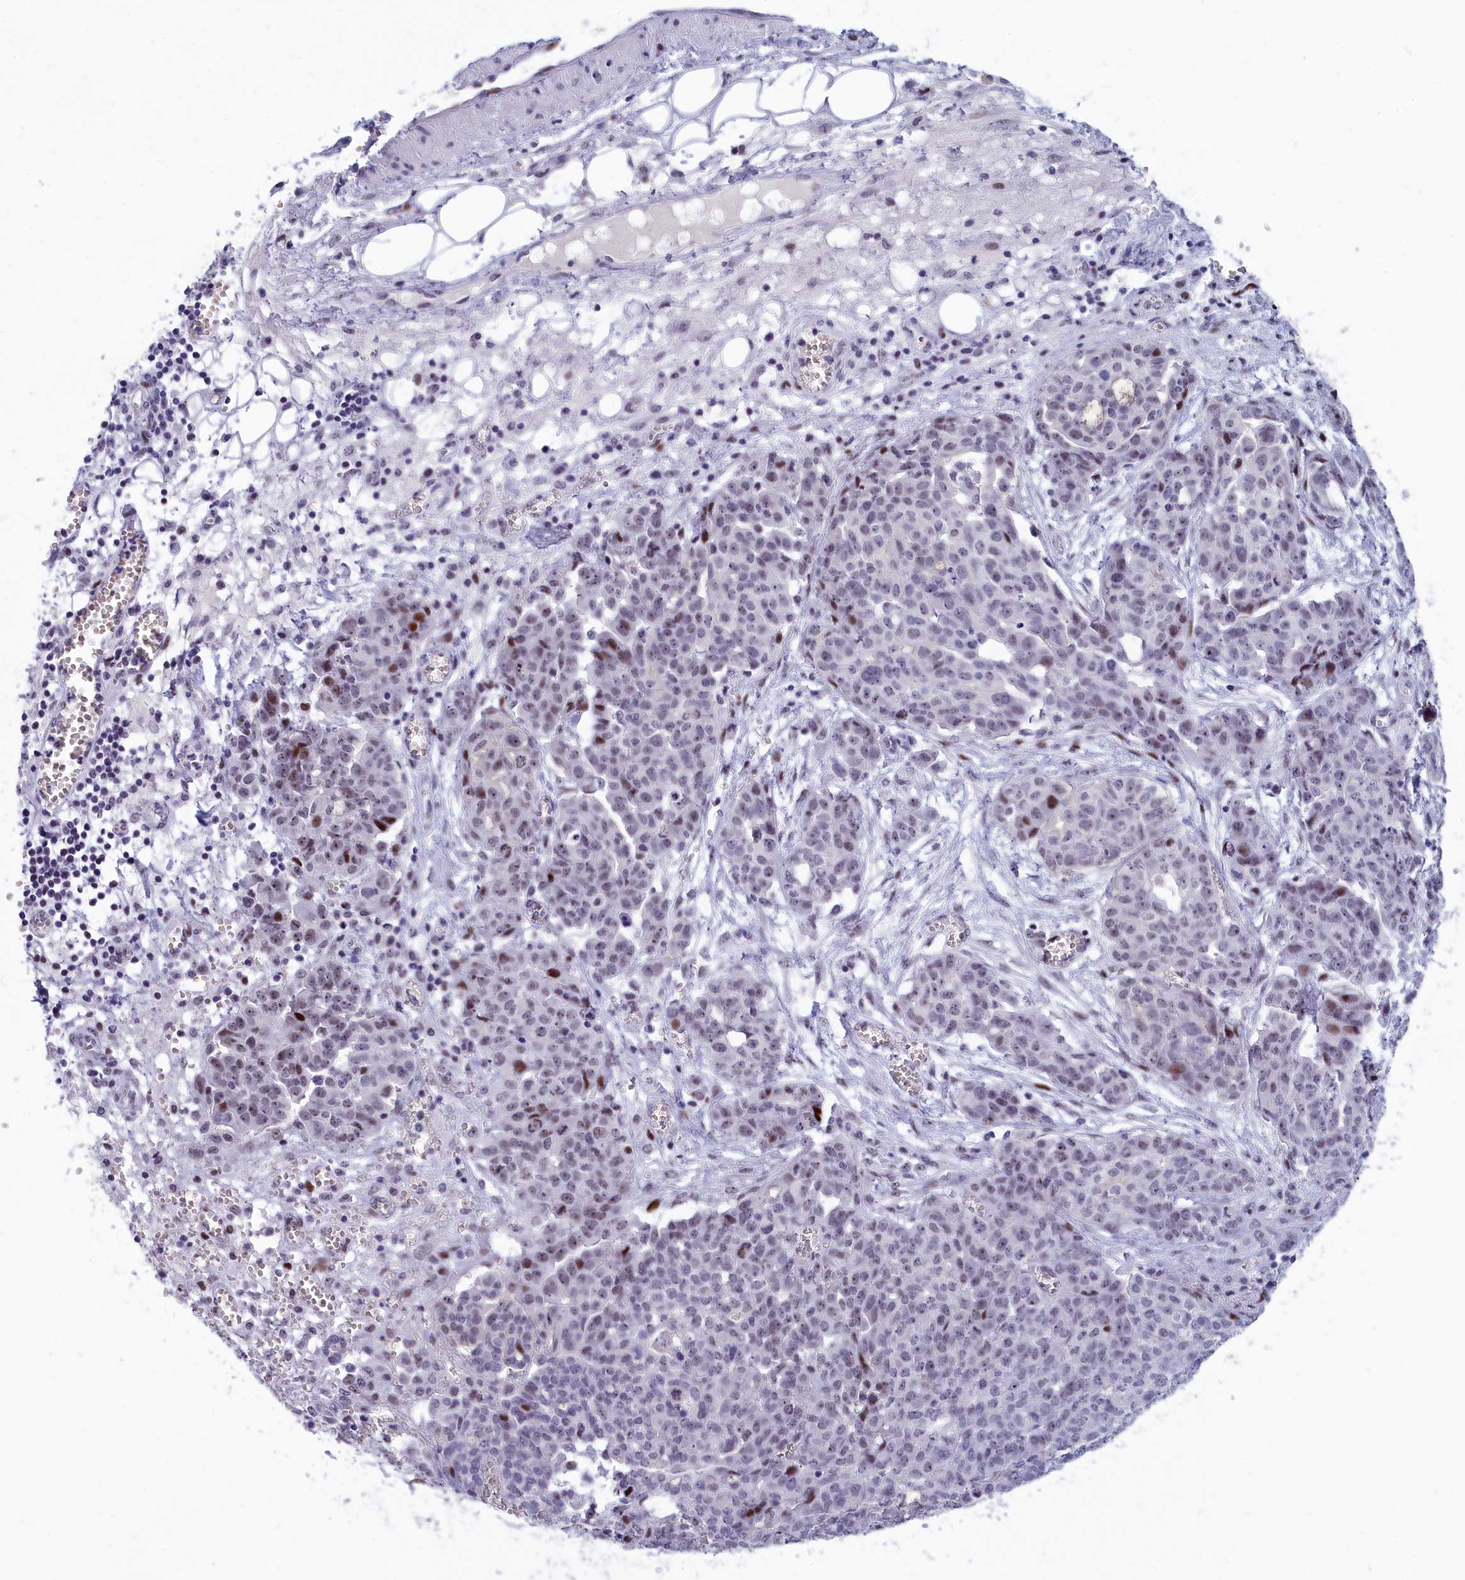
{"staining": {"intensity": "moderate", "quantity": "<25%", "location": "nuclear"}, "tissue": "ovarian cancer", "cell_type": "Tumor cells", "image_type": "cancer", "snomed": [{"axis": "morphology", "description": "Cystadenocarcinoma, serous, NOS"}, {"axis": "topography", "description": "Soft tissue"}, {"axis": "topography", "description": "Ovary"}], "caption": "Immunohistochemistry (IHC) photomicrograph of neoplastic tissue: human ovarian serous cystadenocarcinoma stained using immunohistochemistry (IHC) shows low levels of moderate protein expression localized specifically in the nuclear of tumor cells, appearing as a nuclear brown color.", "gene": "NSA2", "patient": {"sex": "female", "age": 57}}